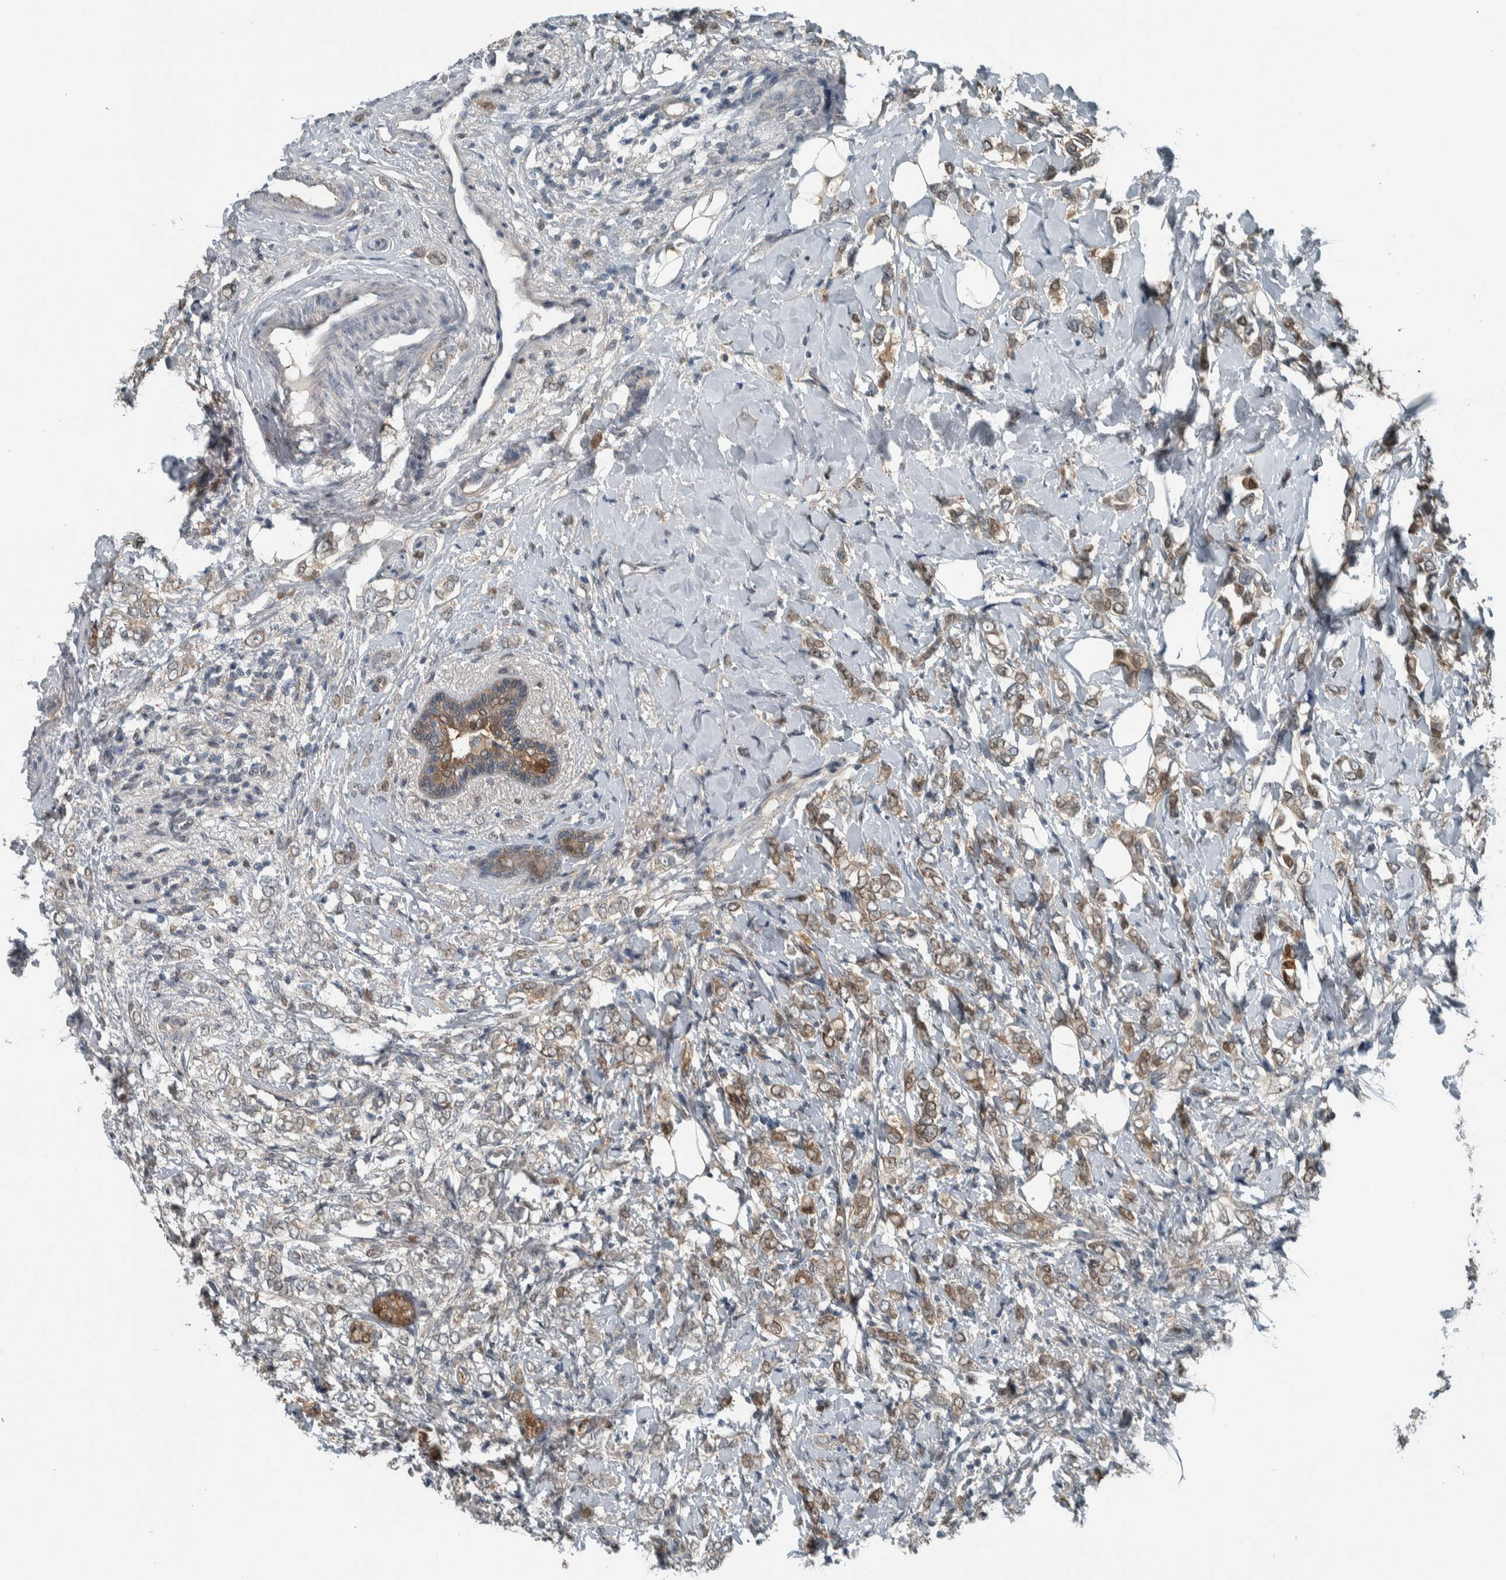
{"staining": {"intensity": "weak", "quantity": ">75%", "location": "cytoplasmic/membranous,nuclear"}, "tissue": "breast cancer", "cell_type": "Tumor cells", "image_type": "cancer", "snomed": [{"axis": "morphology", "description": "Normal tissue, NOS"}, {"axis": "morphology", "description": "Lobular carcinoma"}, {"axis": "topography", "description": "Breast"}], "caption": "The micrograph demonstrates a brown stain indicating the presence of a protein in the cytoplasmic/membranous and nuclear of tumor cells in breast cancer. Immunohistochemistry stains the protein of interest in brown and the nuclei are stained blue.", "gene": "ALAD", "patient": {"sex": "female", "age": 47}}